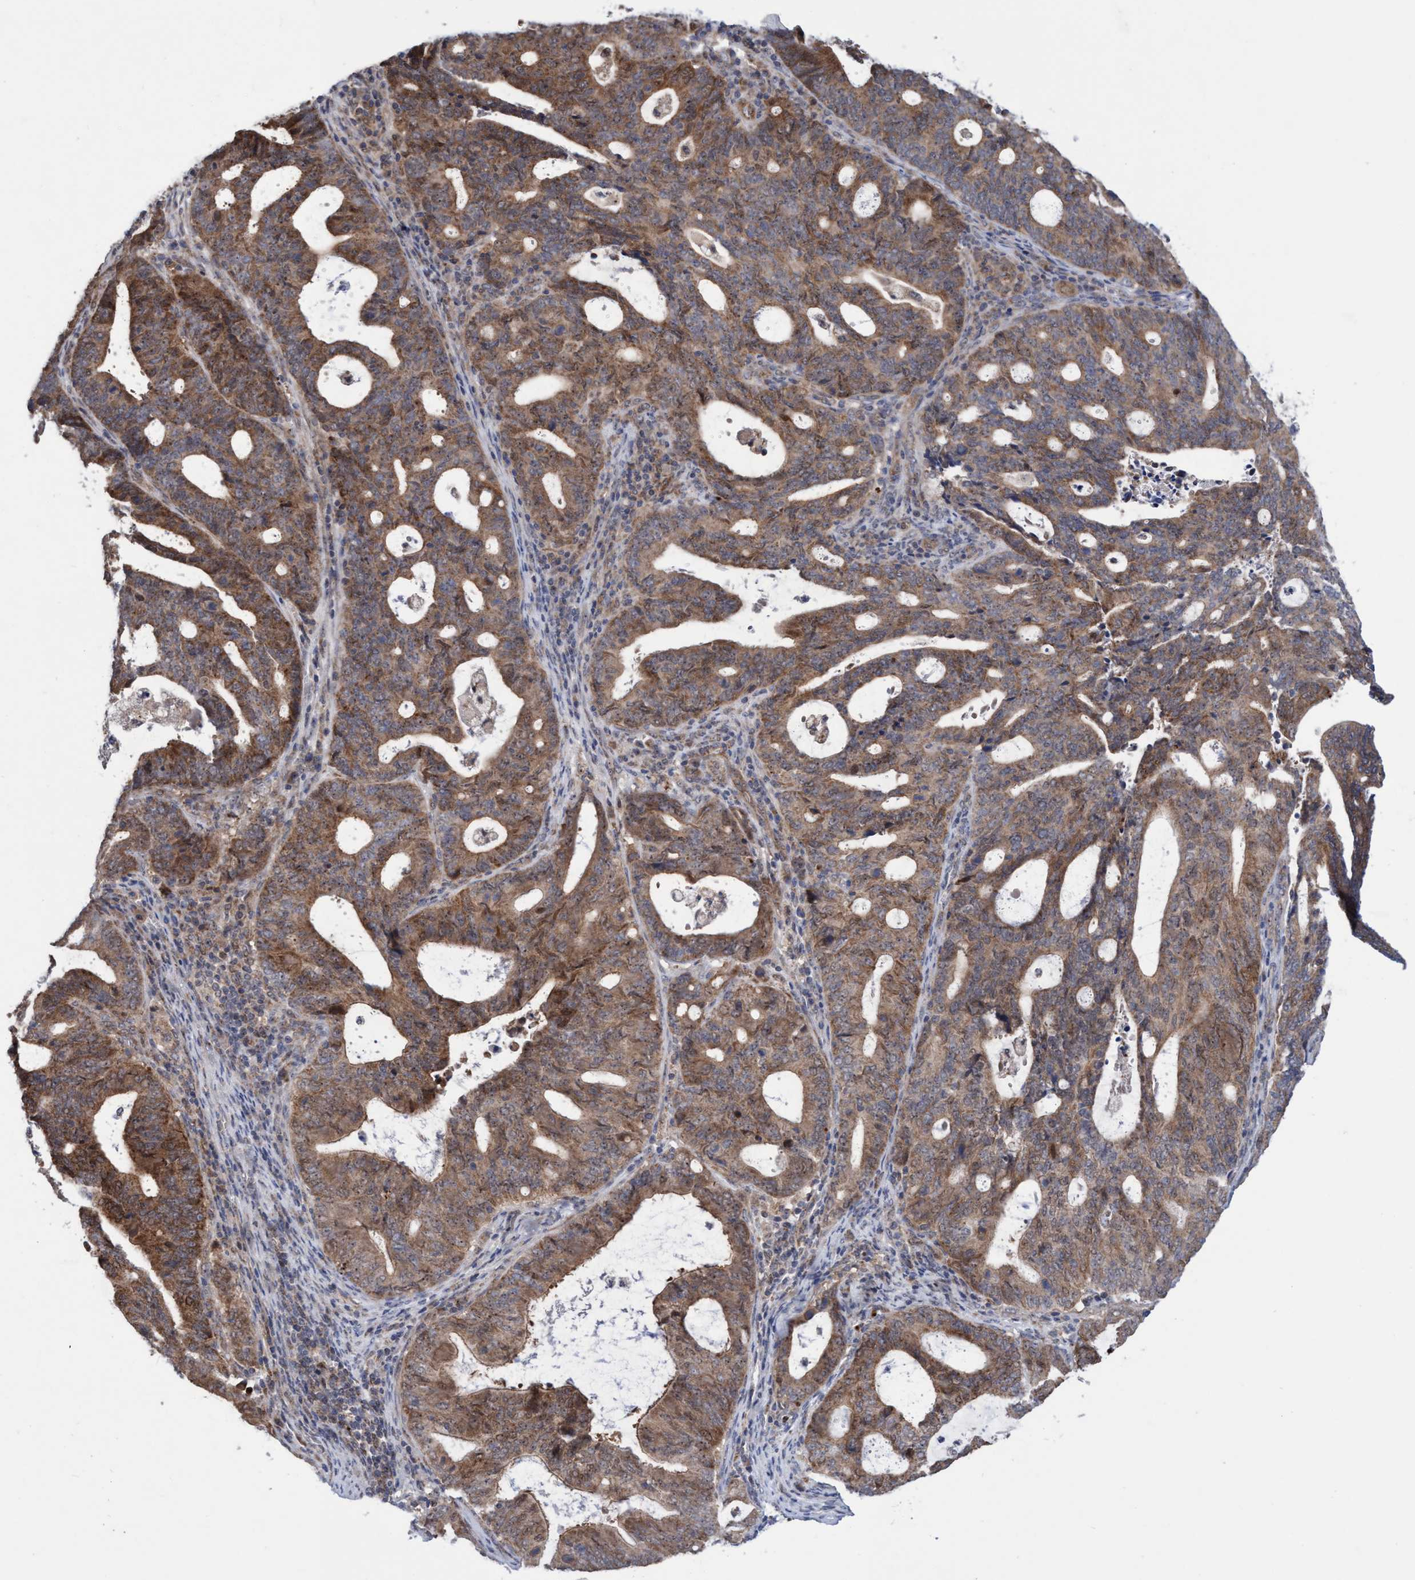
{"staining": {"intensity": "moderate", "quantity": ">75%", "location": "cytoplasmic/membranous,nuclear"}, "tissue": "endometrial cancer", "cell_type": "Tumor cells", "image_type": "cancer", "snomed": [{"axis": "morphology", "description": "Adenocarcinoma, NOS"}, {"axis": "topography", "description": "Uterus"}], "caption": "Immunohistochemistry (DAB) staining of human endometrial cancer reveals moderate cytoplasmic/membranous and nuclear protein expression in about >75% of tumor cells.", "gene": "P2RY14", "patient": {"sex": "female", "age": 83}}